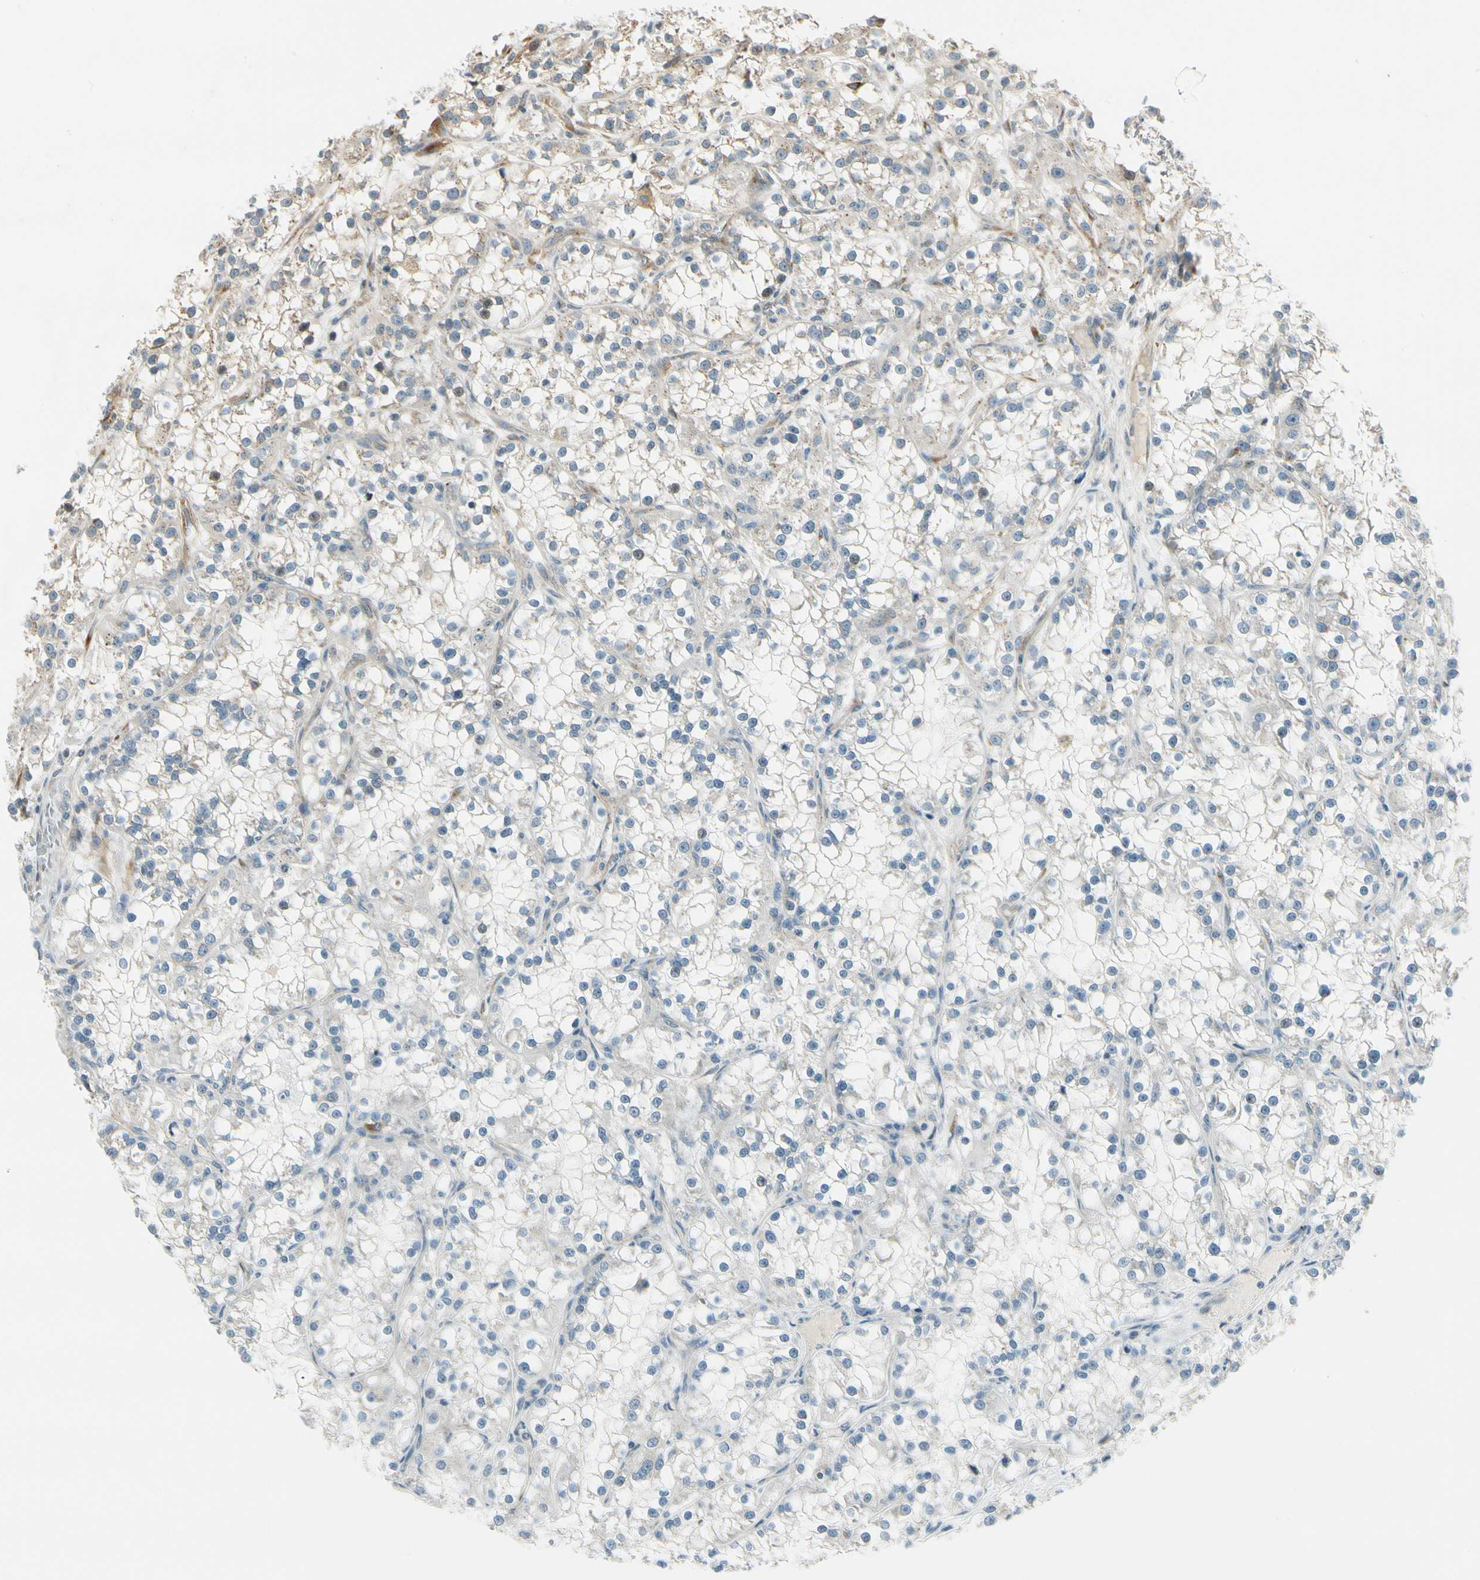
{"staining": {"intensity": "negative", "quantity": "none", "location": "none"}, "tissue": "renal cancer", "cell_type": "Tumor cells", "image_type": "cancer", "snomed": [{"axis": "morphology", "description": "Adenocarcinoma, NOS"}, {"axis": "topography", "description": "Kidney"}], "caption": "The image demonstrates no significant positivity in tumor cells of renal cancer (adenocarcinoma).", "gene": "MANSC1", "patient": {"sex": "female", "age": 52}}